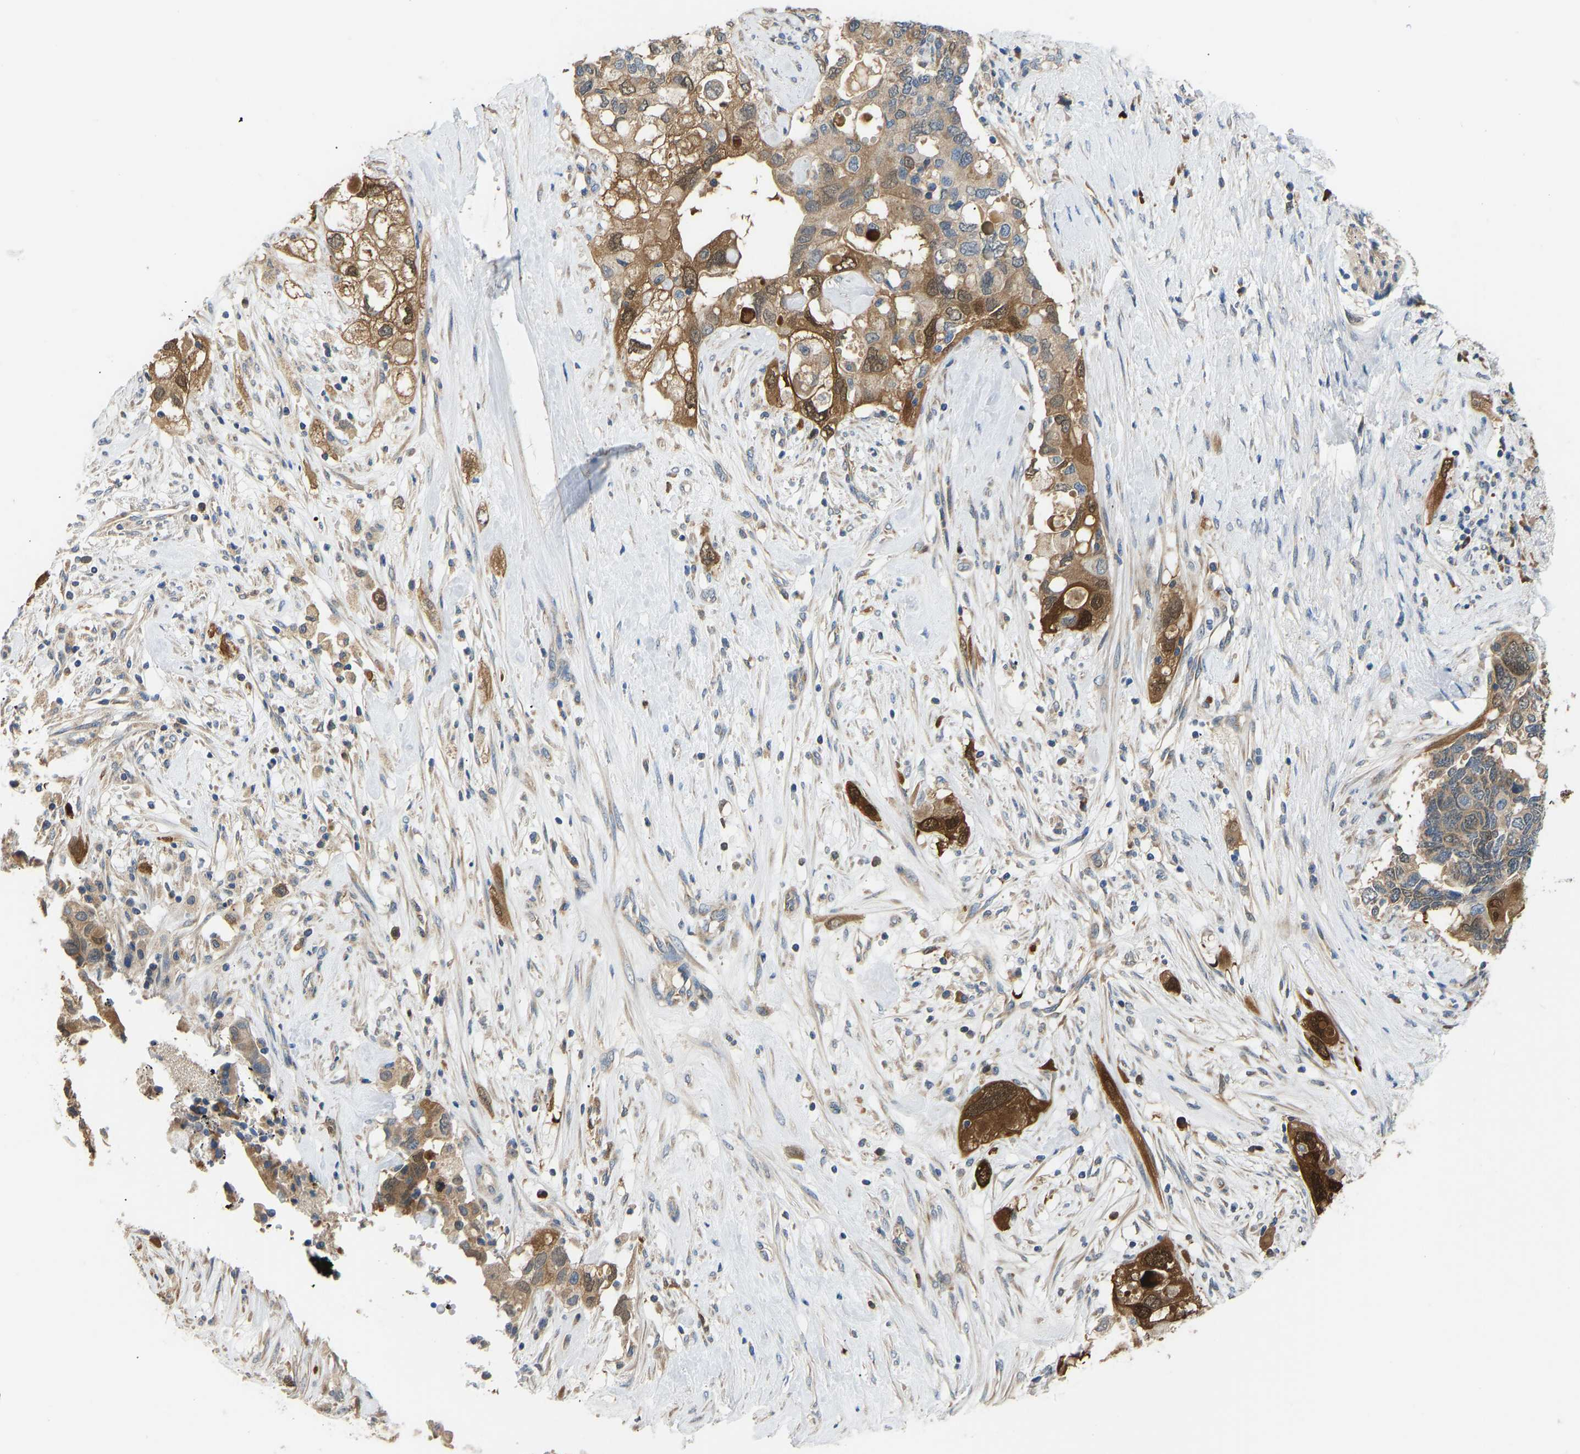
{"staining": {"intensity": "moderate", "quantity": ">75%", "location": "cytoplasmic/membranous"}, "tissue": "pancreatic cancer", "cell_type": "Tumor cells", "image_type": "cancer", "snomed": [{"axis": "morphology", "description": "Adenocarcinoma, NOS"}, {"axis": "topography", "description": "Pancreas"}], "caption": "The histopathology image demonstrates immunohistochemical staining of adenocarcinoma (pancreatic). There is moderate cytoplasmic/membranous positivity is present in approximately >75% of tumor cells. (DAB = brown stain, brightfield microscopy at high magnification).", "gene": "RBP1", "patient": {"sex": "female", "age": 56}}